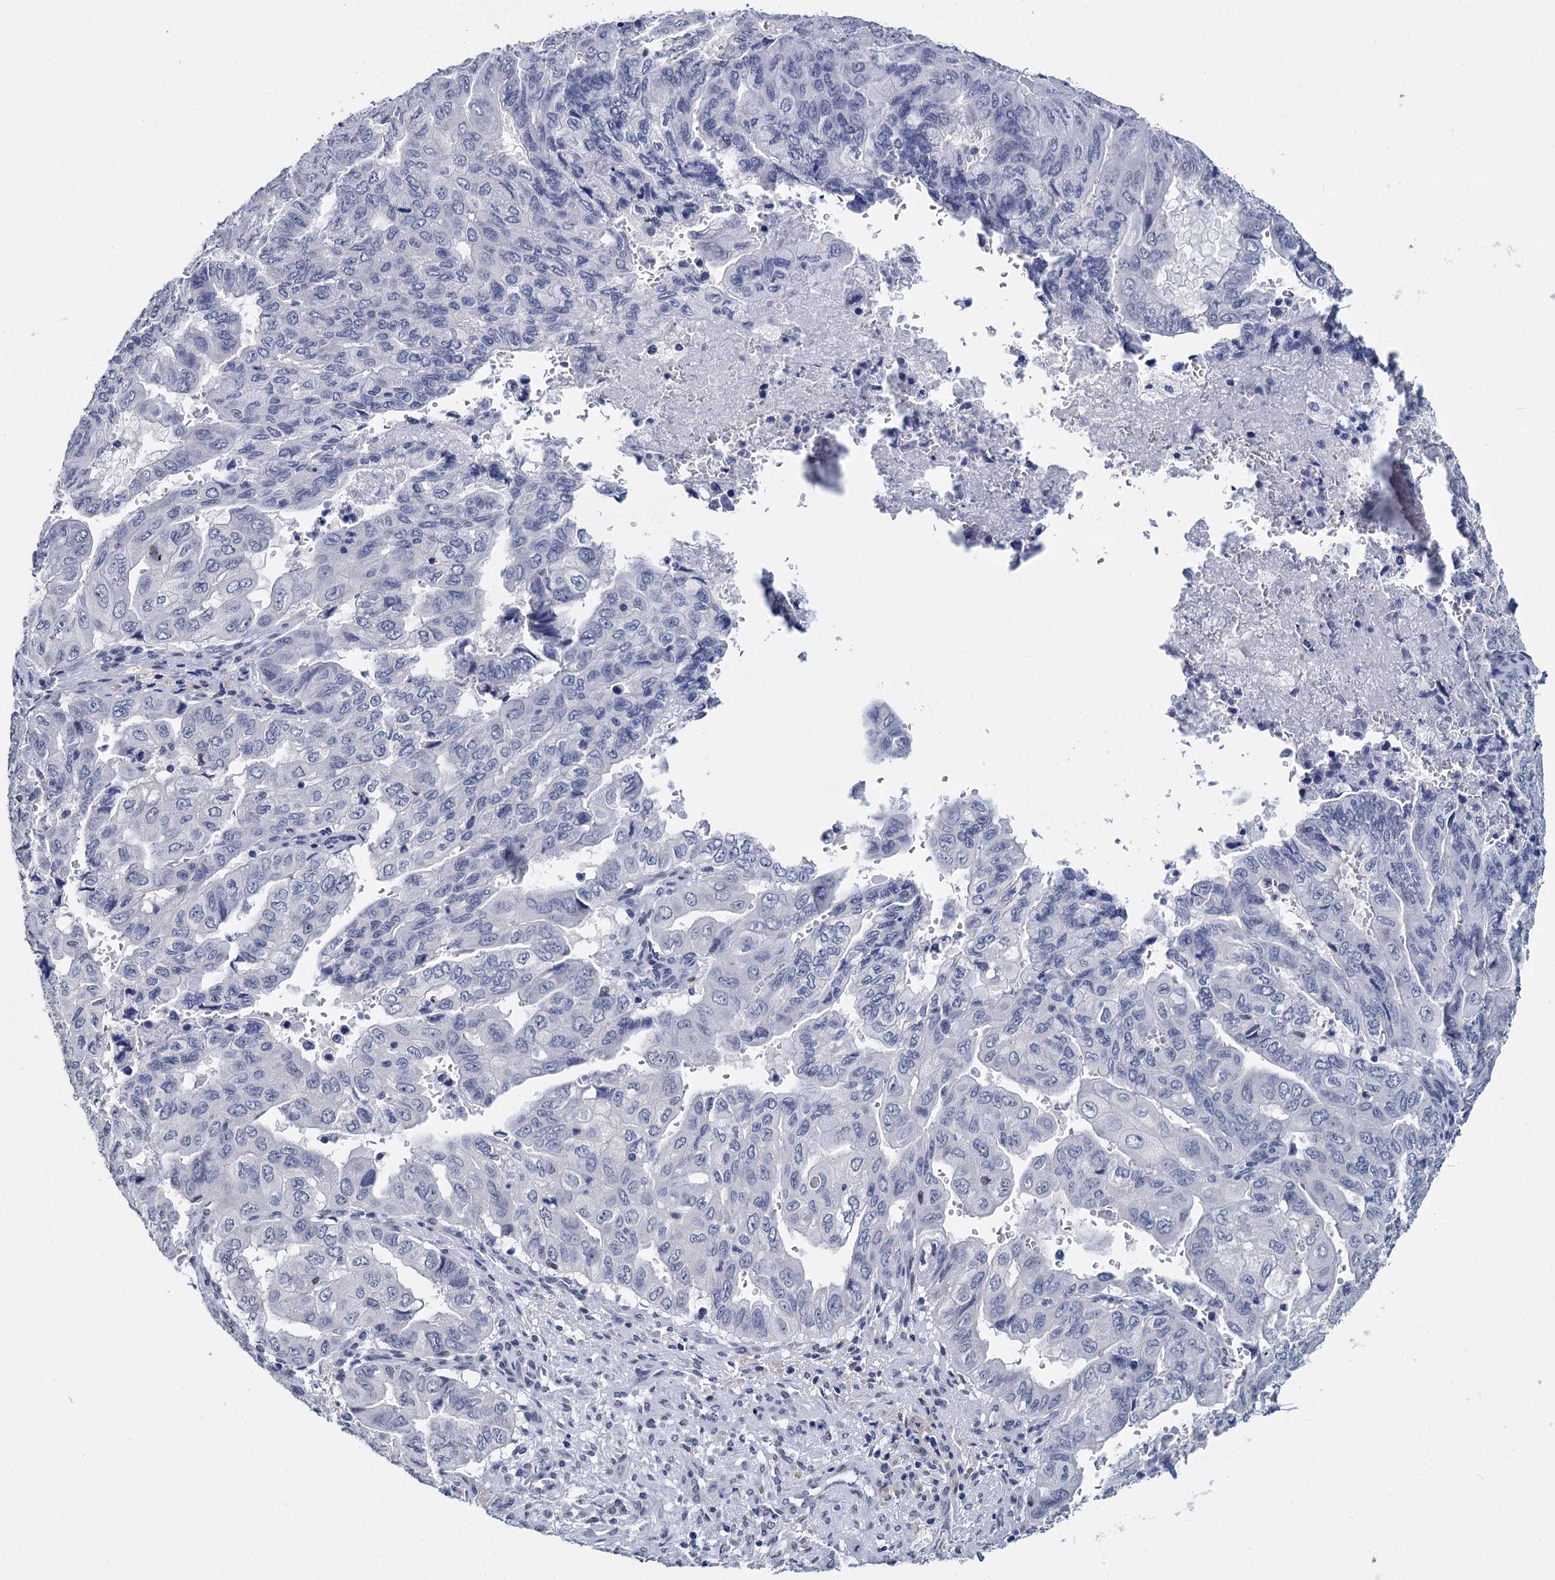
{"staining": {"intensity": "negative", "quantity": "none", "location": "none"}, "tissue": "pancreatic cancer", "cell_type": "Tumor cells", "image_type": "cancer", "snomed": [{"axis": "morphology", "description": "Adenocarcinoma, NOS"}, {"axis": "topography", "description": "Pancreas"}], "caption": "DAB immunohistochemical staining of human pancreatic cancer shows no significant staining in tumor cells.", "gene": "MAGEA4", "patient": {"sex": "male", "age": 51}}